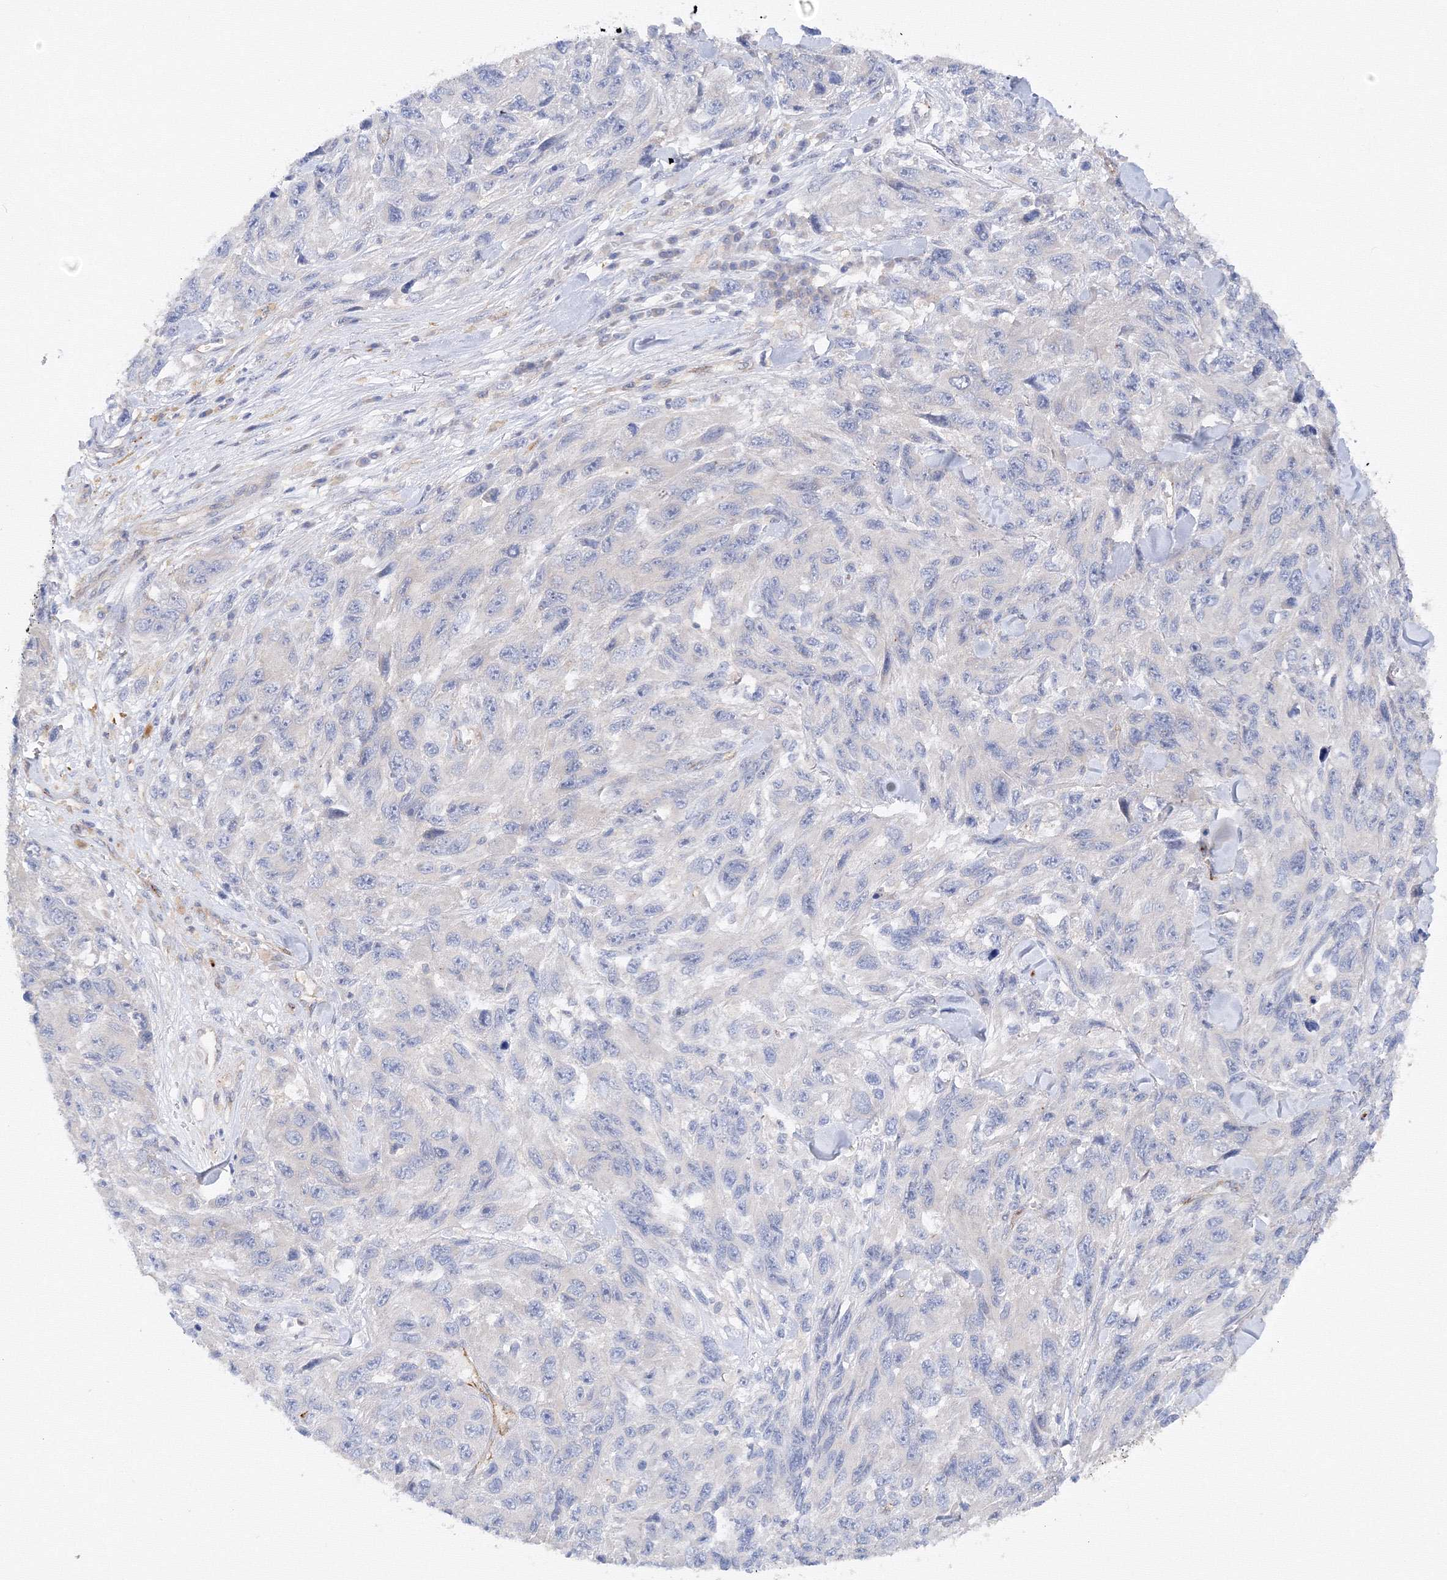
{"staining": {"intensity": "negative", "quantity": "none", "location": "none"}, "tissue": "melanoma", "cell_type": "Tumor cells", "image_type": "cancer", "snomed": [{"axis": "morphology", "description": "Malignant melanoma, NOS"}, {"axis": "topography", "description": "Skin"}], "caption": "A histopathology image of melanoma stained for a protein shows no brown staining in tumor cells. The staining is performed using DAB brown chromogen with nuclei counter-stained in using hematoxylin.", "gene": "DIS3L2", "patient": {"sex": "female", "age": 96}}